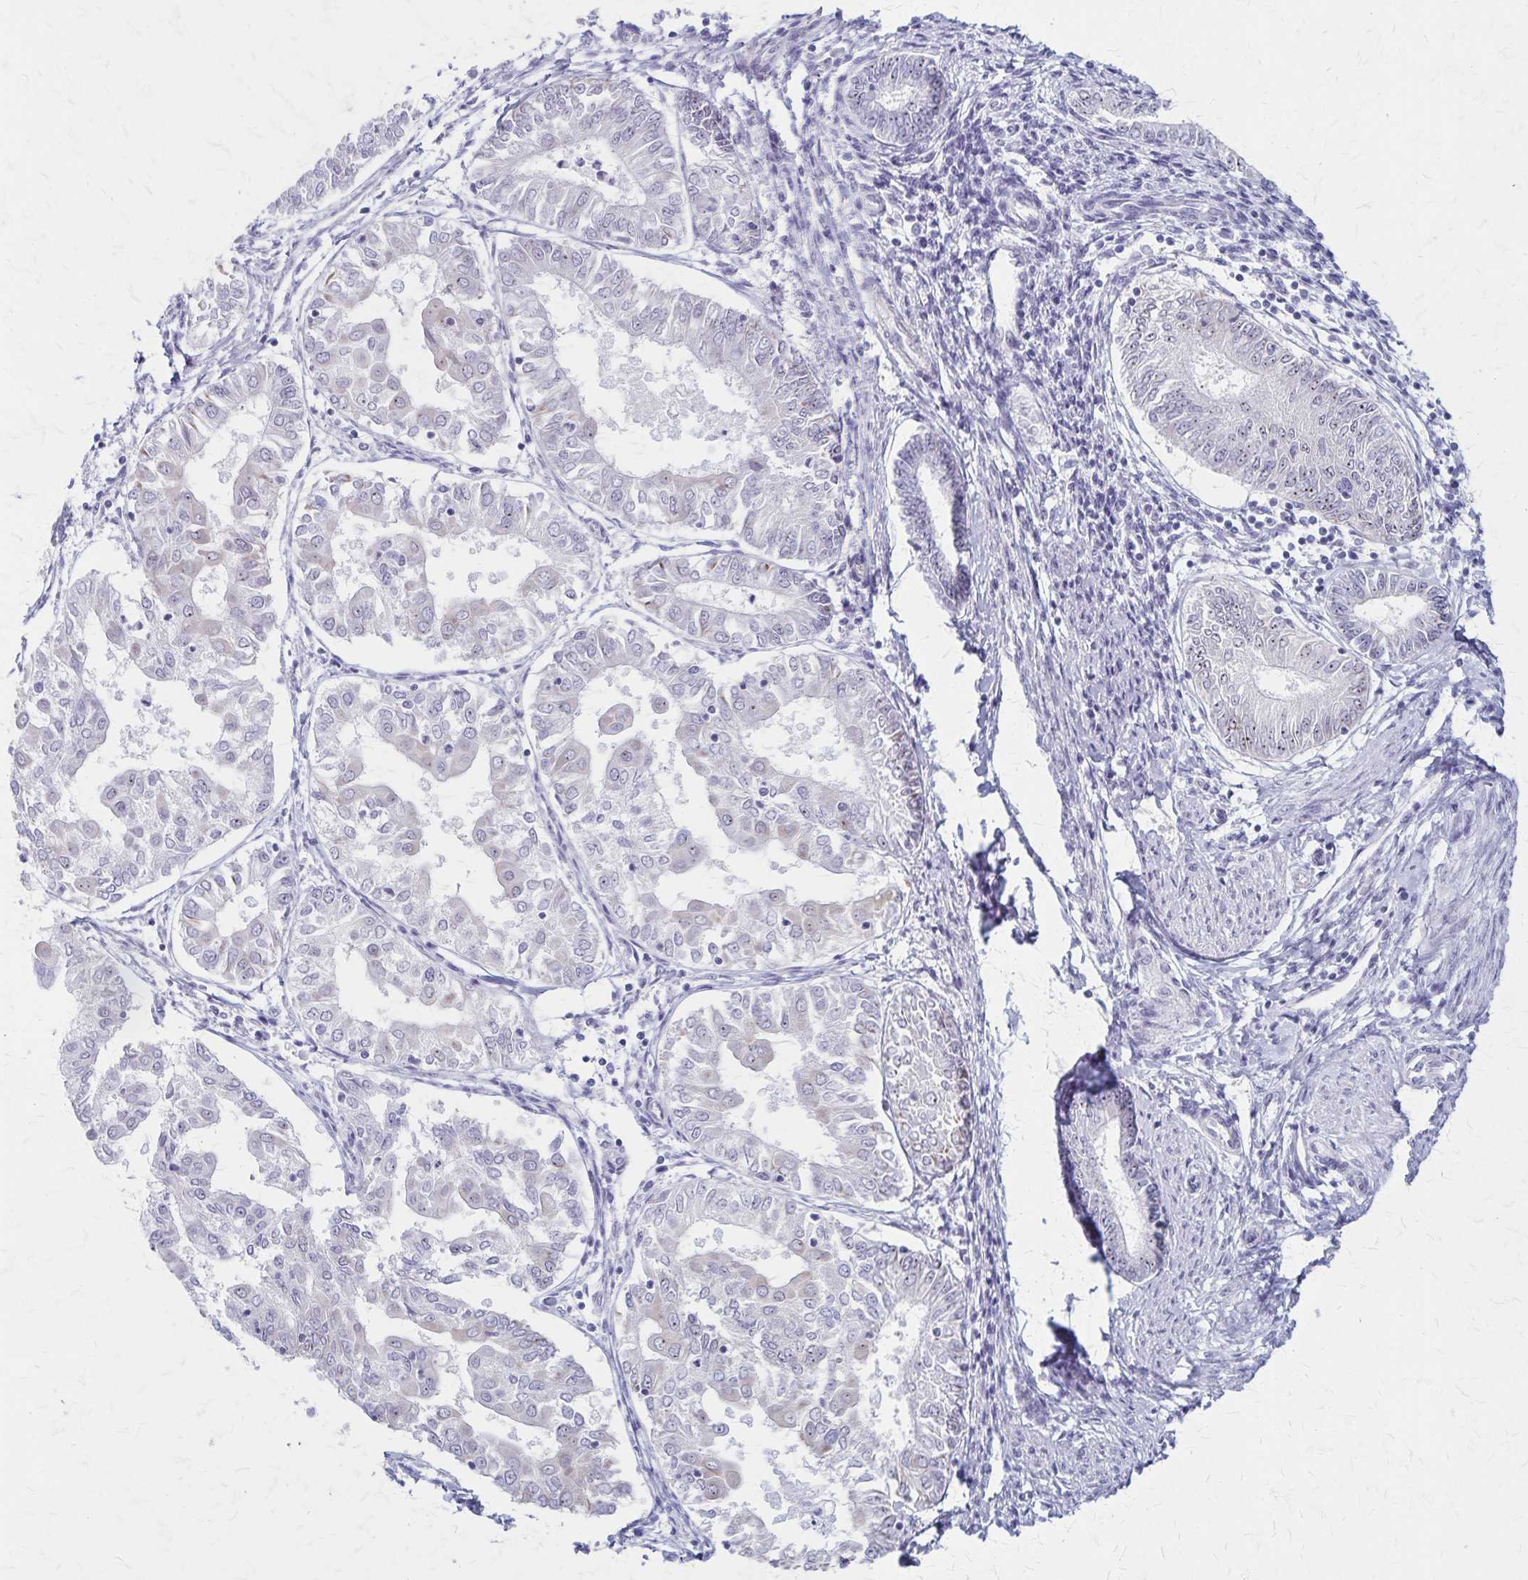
{"staining": {"intensity": "weak", "quantity": "<25%", "location": "nuclear"}, "tissue": "endometrial cancer", "cell_type": "Tumor cells", "image_type": "cancer", "snomed": [{"axis": "morphology", "description": "Adenocarcinoma, NOS"}, {"axis": "topography", "description": "Endometrium"}], "caption": "Endometrial cancer (adenocarcinoma) was stained to show a protein in brown. There is no significant staining in tumor cells. The staining was performed using DAB to visualize the protein expression in brown, while the nuclei were stained in blue with hematoxylin (Magnification: 20x).", "gene": "DLK2", "patient": {"sex": "female", "age": 68}}